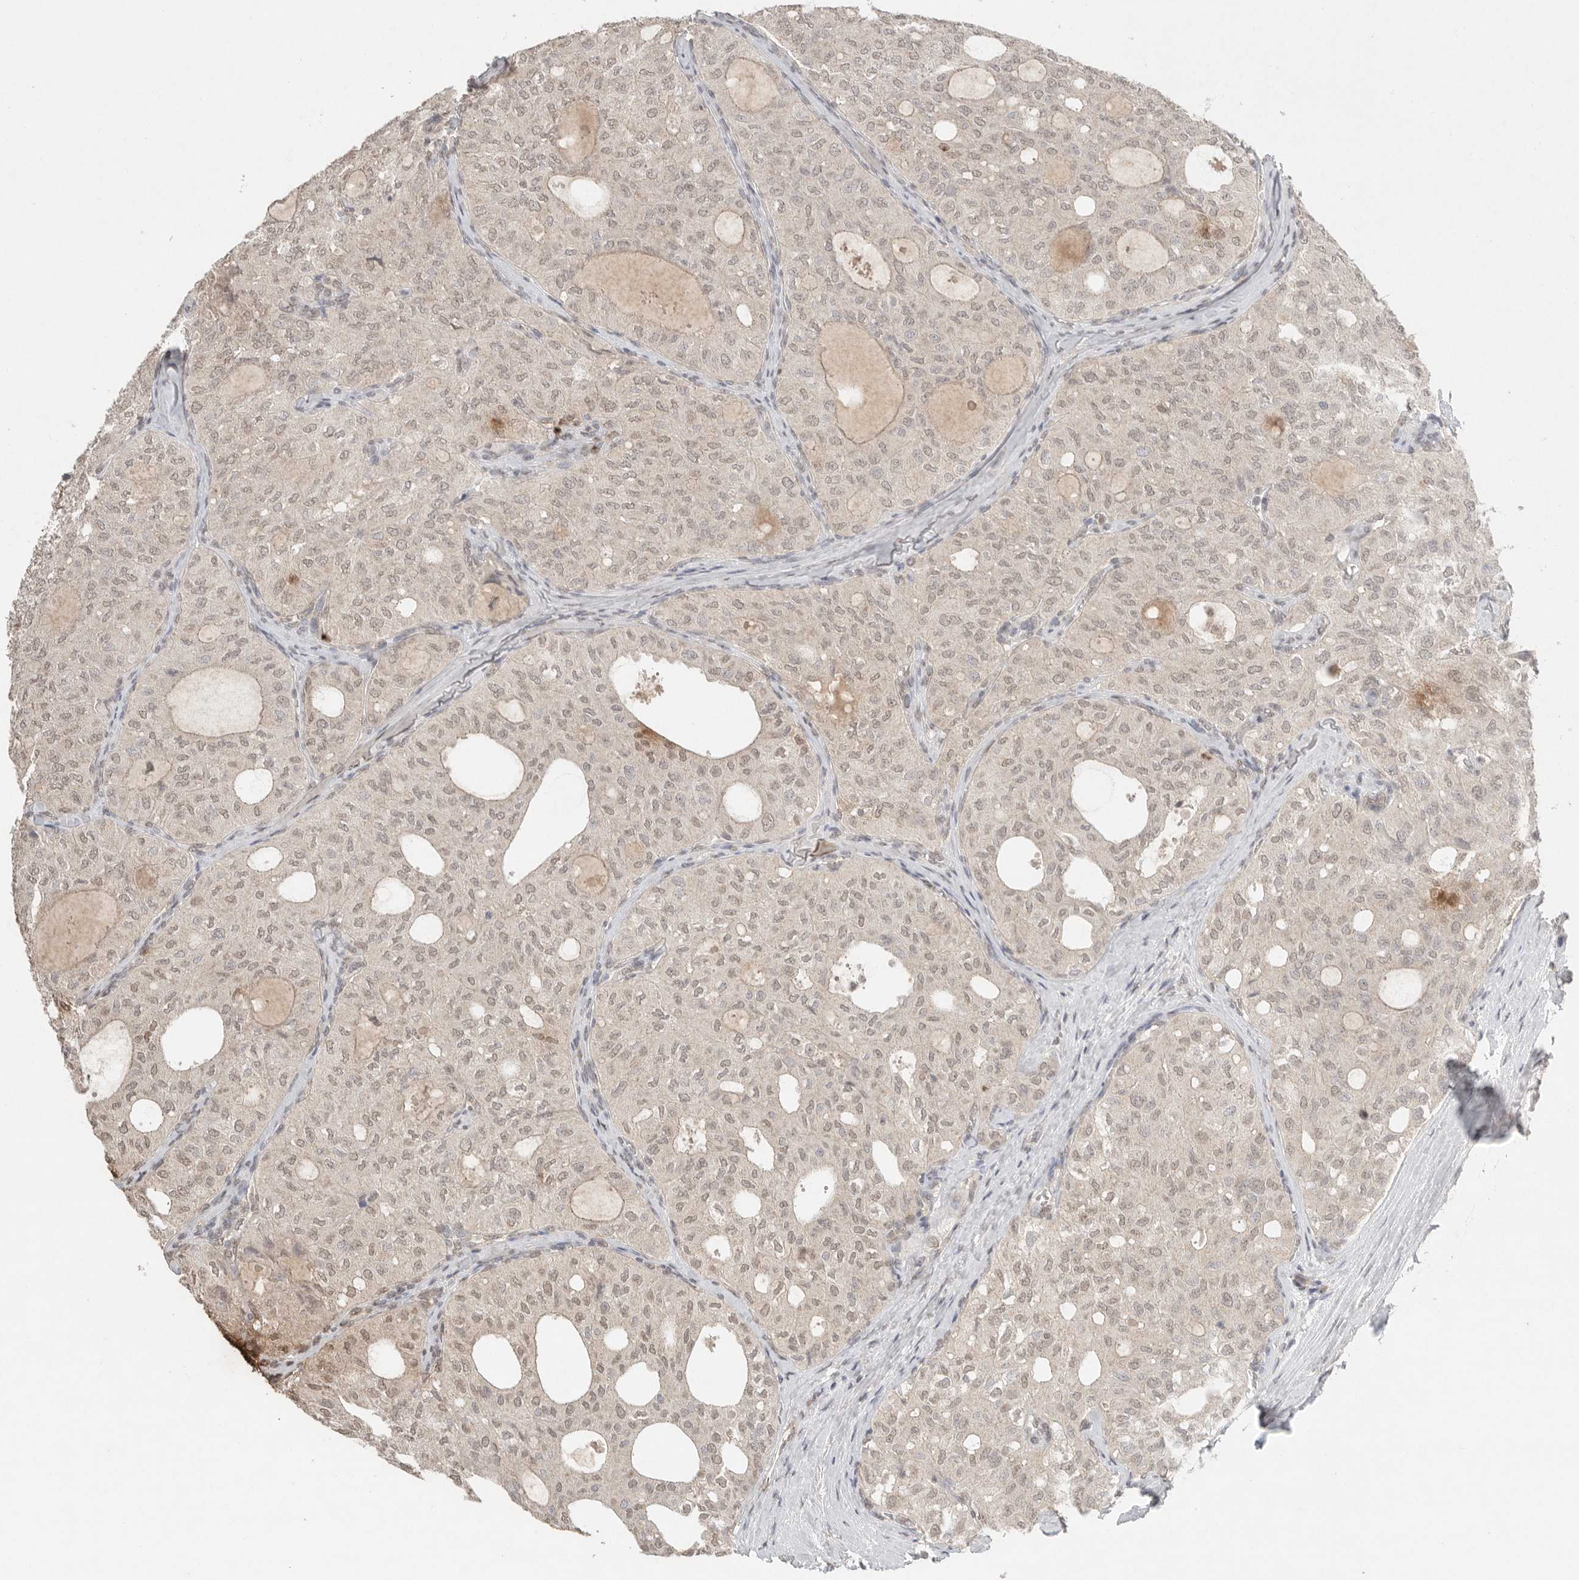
{"staining": {"intensity": "weak", "quantity": "25%-75%", "location": "nuclear"}, "tissue": "thyroid cancer", "cell_type": "Tumor cells", "image_type": "cancer", "snomed": [{"axis": "morphology", "description": "Follicular adenoma carcinoma, NOS"}, {"axis": "topography", "description": "Thyroid gland"}], "caption": "This is a micrograph of immunohistochemistry (IHC) staining of thyroid follicular adenoma carcinoma, which shows weak expression in the nuclear of tumor cells.", "gene": "KLK5", "patient": {"sex": "male", "age": 75}}